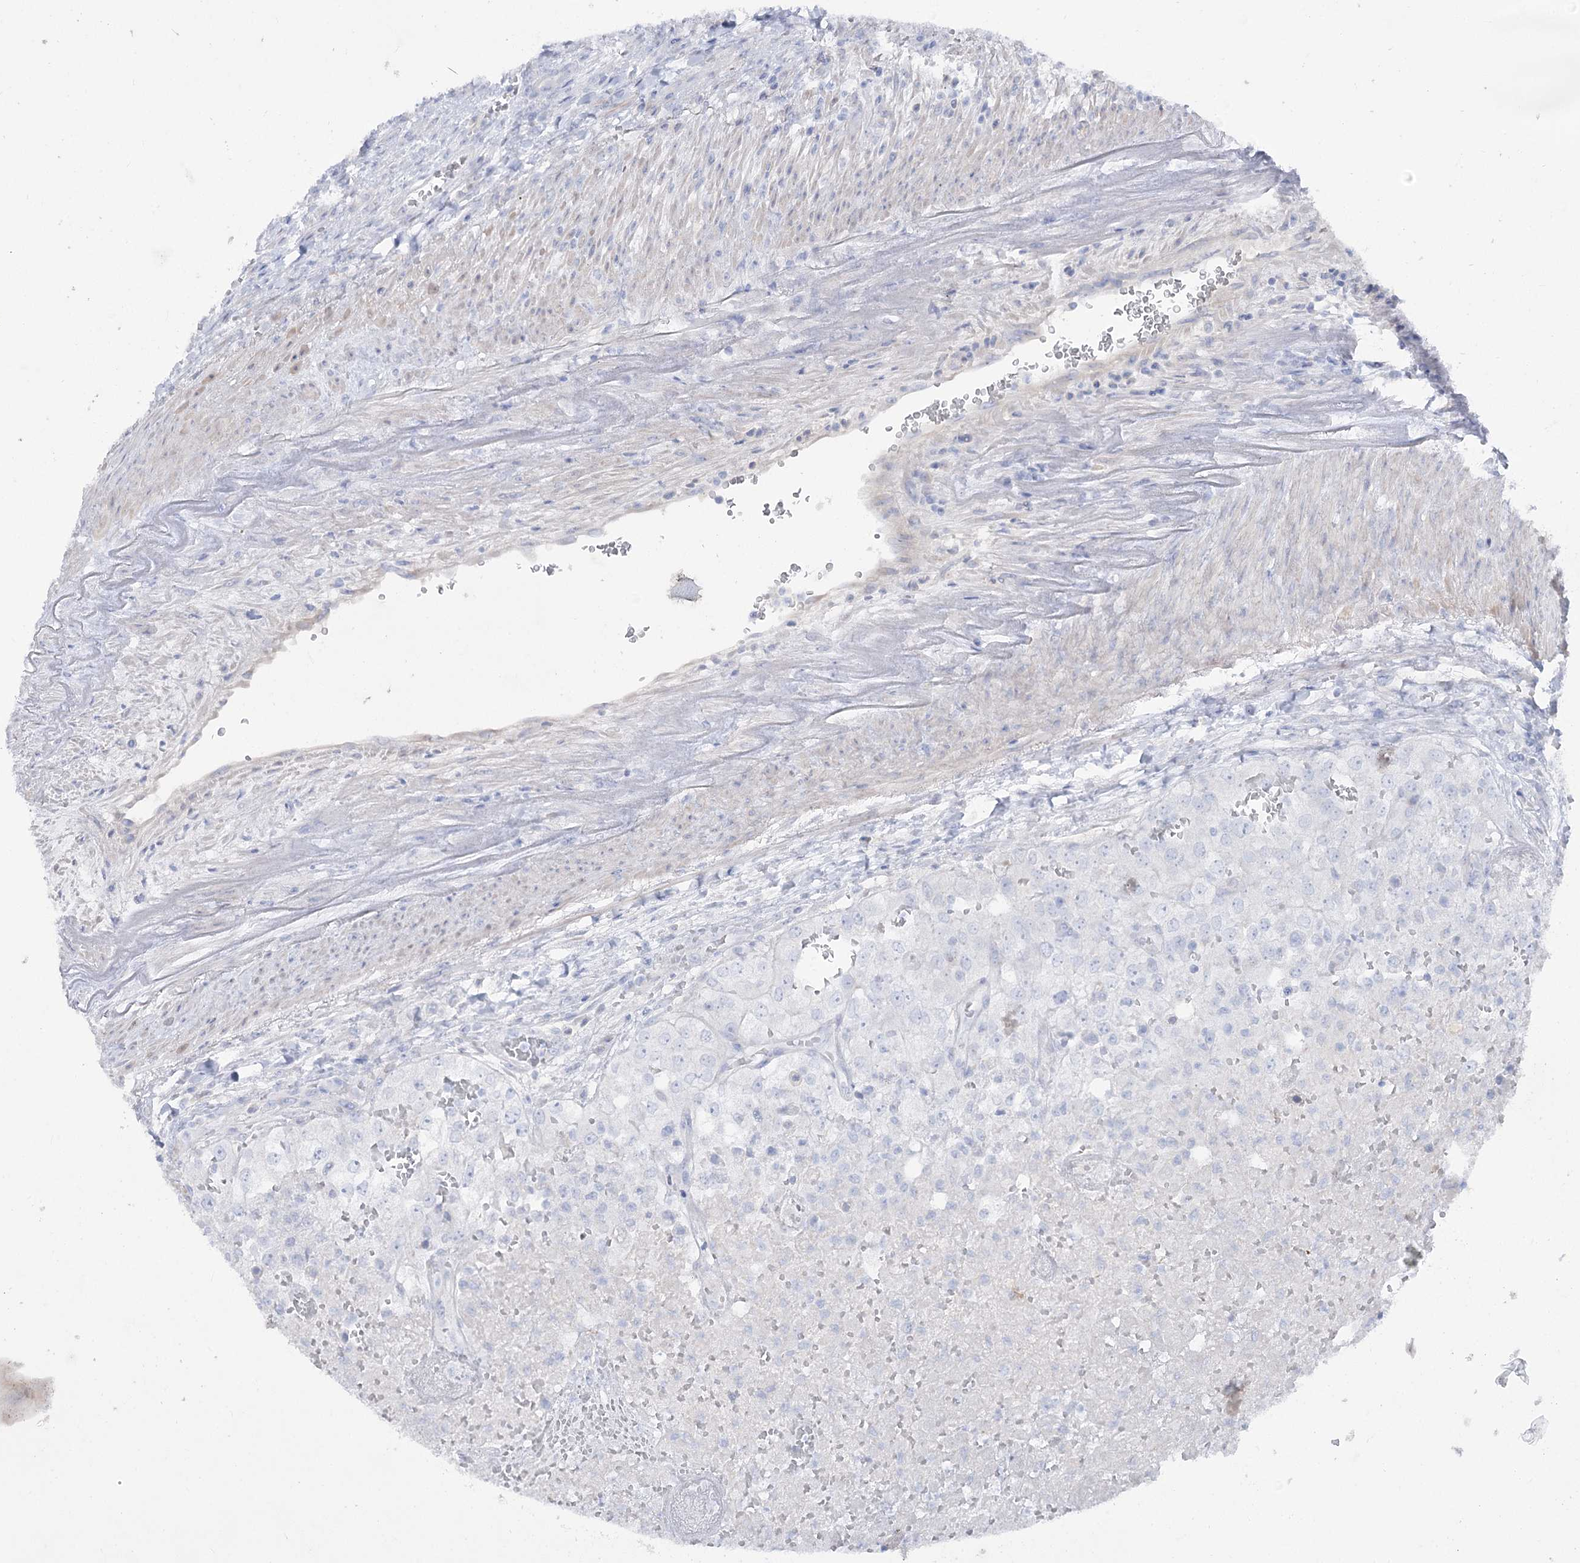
{"staining": {"intensity": "negative", "quantity": "none", "location": "none"}, "tissue": "renal cancer", "cell_type": "Tumor cells", "image_type": "cancer", "snomed": [{"axis": "morphology", "description": "Adenocarcinoma, NOS"}, {"axis": "topography", "description": "Kidney"}], "caption": "This image is of renal adenocarcinoma stained with immunohistochemistry to label a protein in brown with the nuclei are counter-stained blue. There is no positivity in tumor cells.", "gene": "GBF1", "patient": {"sex": "female", "age": 54}}